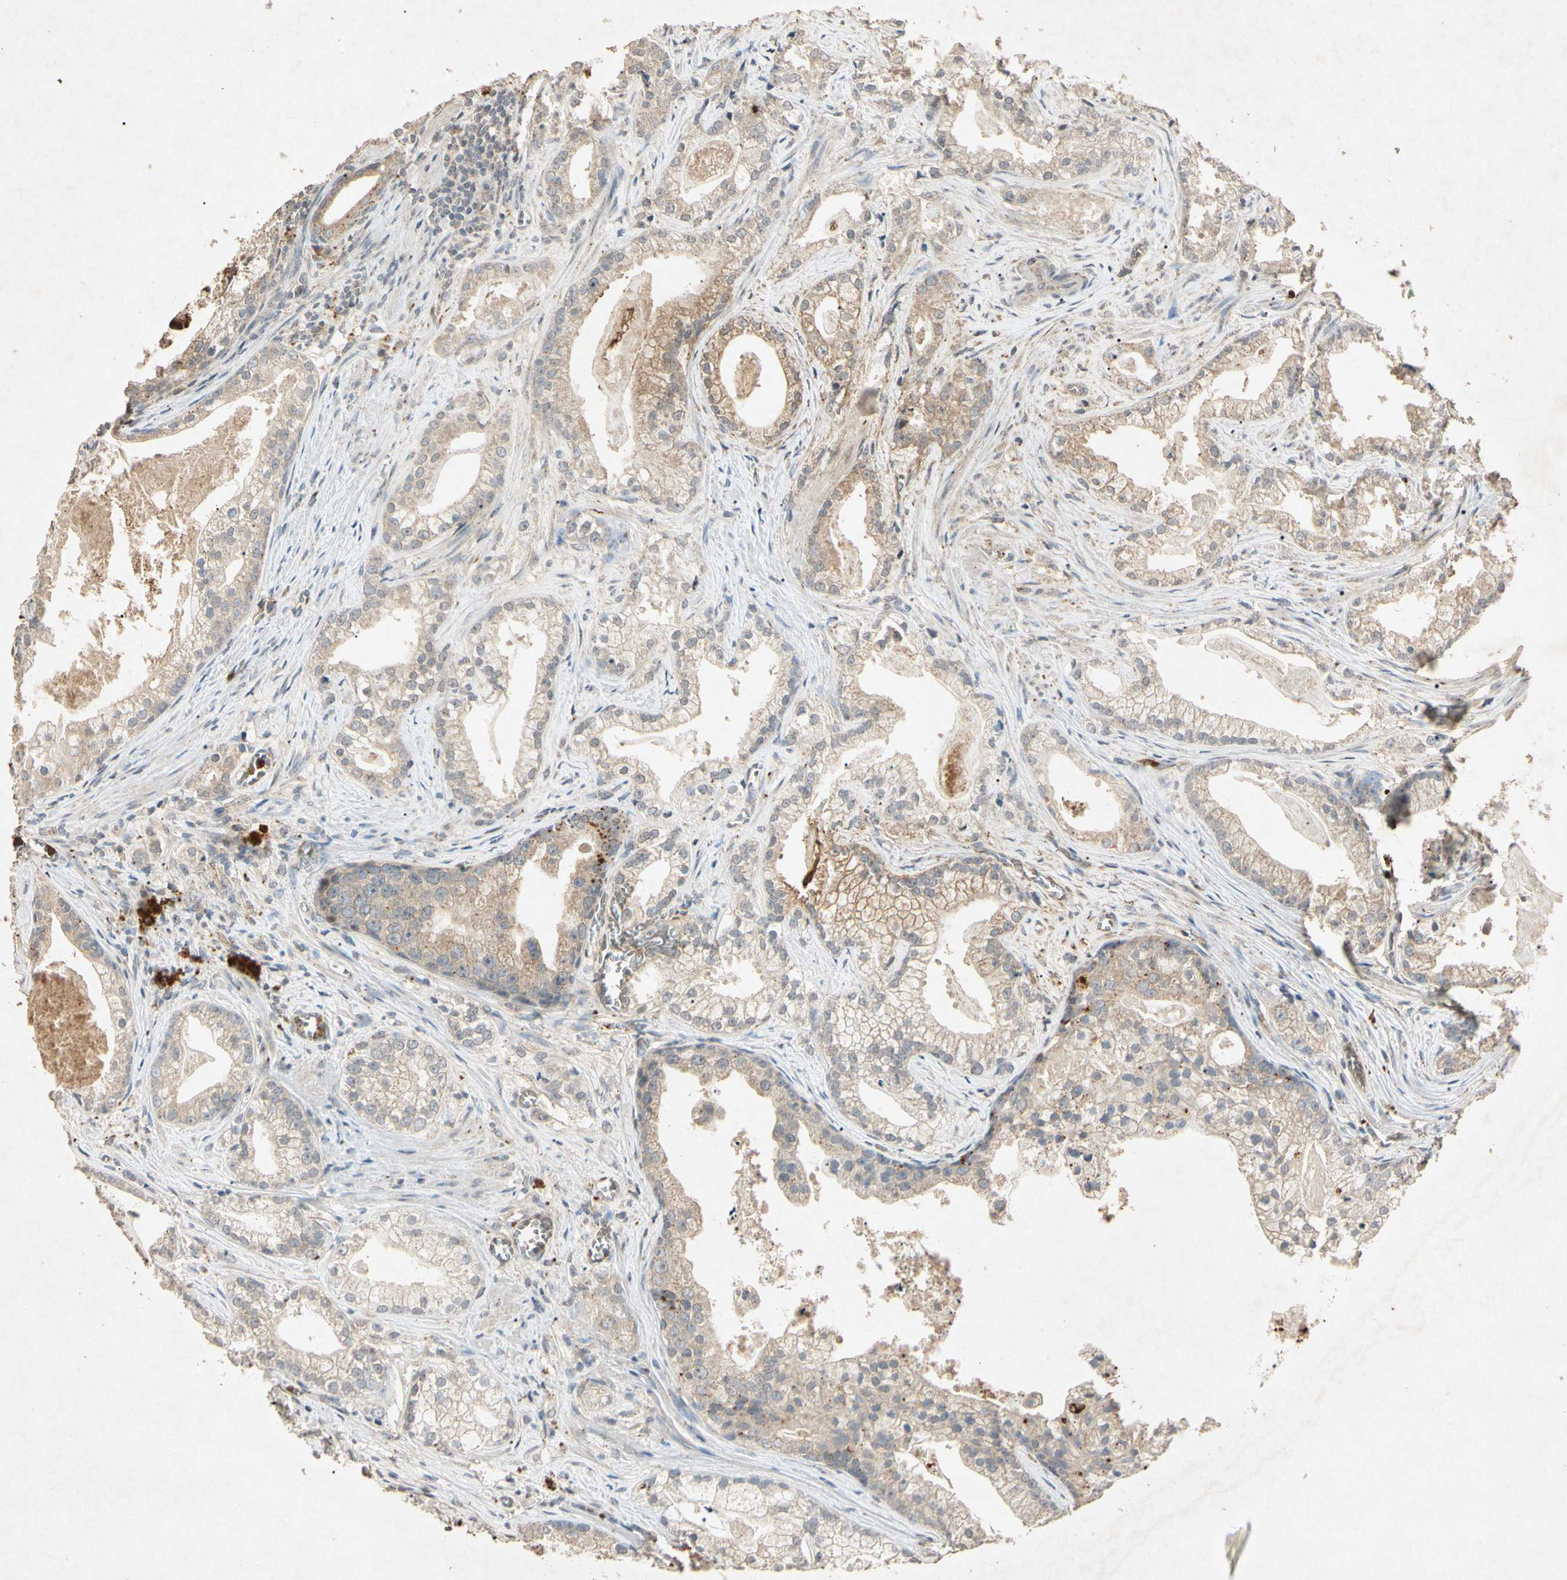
{"staining": {"intensity": "weak", "quantity": ">75%", "location": "cytoplasmic/membranous"}, "tissue": "prostate cancer", "cell_type": "Tumor cells", "image_type": "cancer", "snomed": [{"axis": "morphology", "description": "Adenocarcinoma, Low grade"}, {"axis": "topography", "description": "Prostate"}], "caption": "Immunohistochemical staining of human prostate cancer exhibits weak cytoplasmic/membranous protein positivity in about >75% of tumor cells. Immunohistochemistry stains the protein in brown and the nuclei are stained blue.", "gene": "MSRB1", "patient": {"sex": "male", "age": 59}}